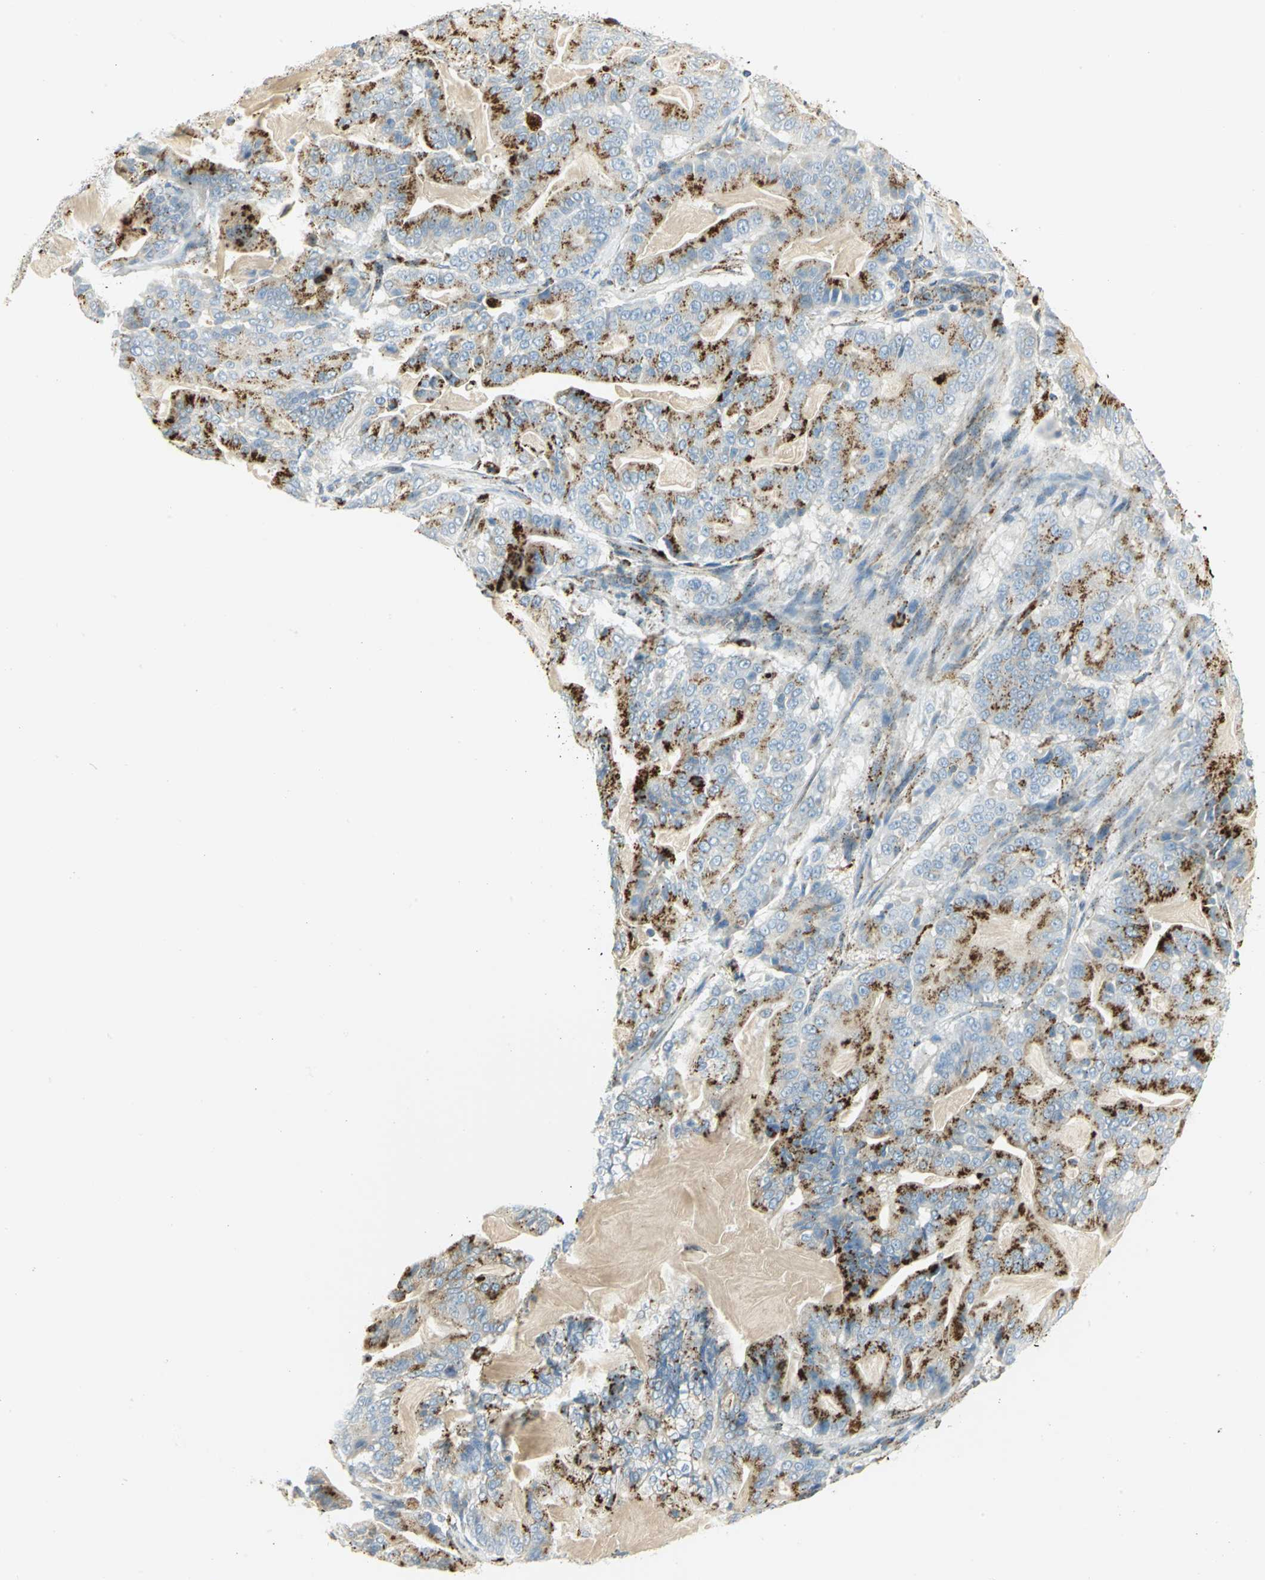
{"staining": {"intensity": "moderate", "quantity": "25%-75%", "location": "cytoplasmic/membranous"}, "tissue": "pancreatic cancer", "cell_type": "Tumor cells", "image_type": "cancer", "snomed": [{"axis": "morphology", "description": "Adenocarcinoma, NOS"}, {"axis": "topography", "description": "Pancreas"}], "caption": "Immunohistochemical staining of human pancreatic adenocarcinoma exhibits moderate cytoplasmic/membranous protein staining in approximately 25%-75% of tumor cells. (IHC, brightfield microscopy, high magnification).", "gene": "ARSA", "patient": {"sex": "male", "age": 63}}